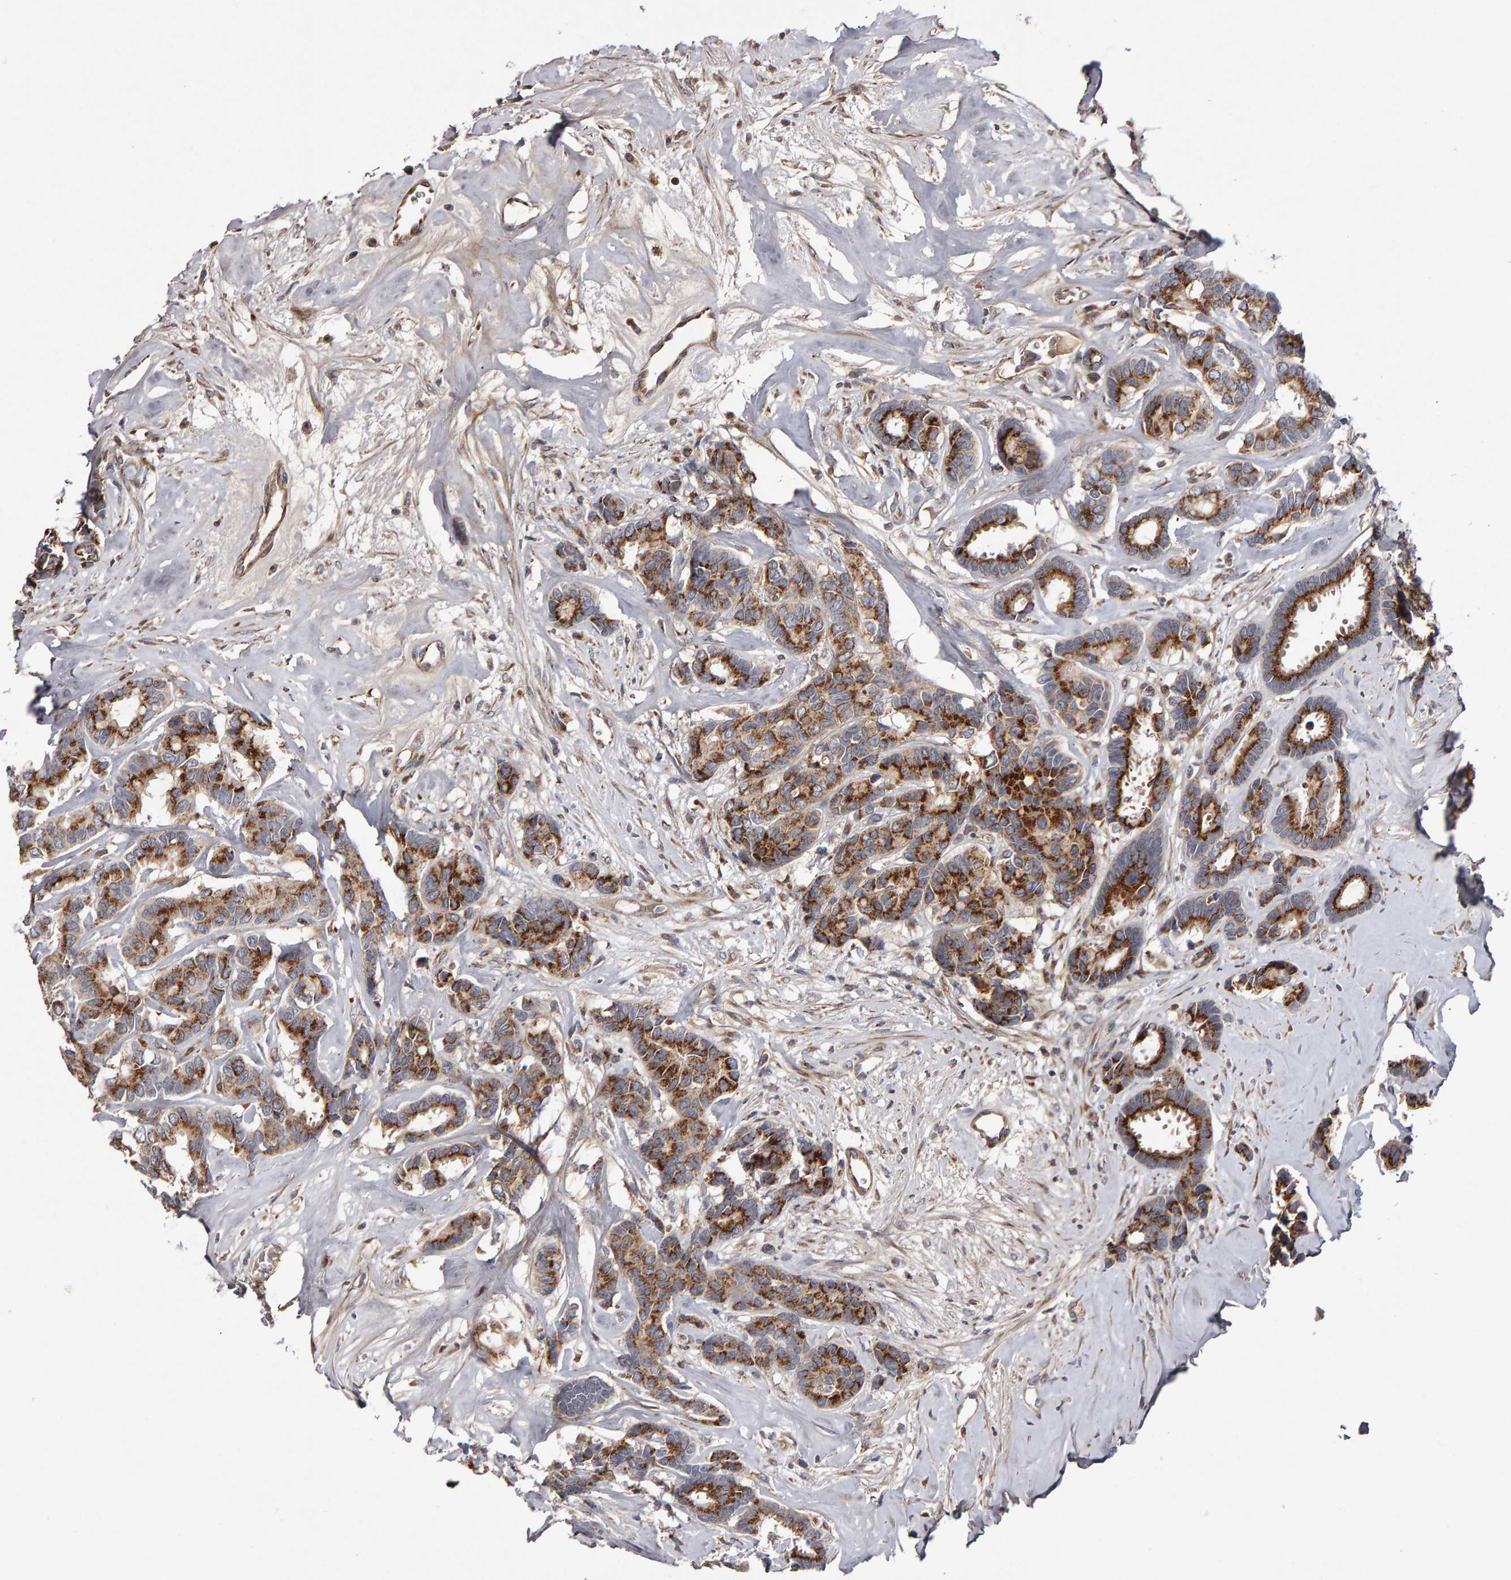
{"staining": {"intensity": "strong", "quantity": ">75%", "location": "cytoplasmic/membranous"}, "tissue": "breast cancer", "cell_type": "Tumor cells", "image_type": "cancer", "snomed": [{"axis": "morphology", "description": "Duct carcinoma"}, {"axis": "topography", "description": "Breast"}], "caption": "Immunohistochemical staining of breast invasive ductal carcinoma displays high levels of strong cytoplasmic/membranous positivity in about >75% of tumor cells.", "gene": "CANT1", "patient": {"sex": "female", "age": 87}}